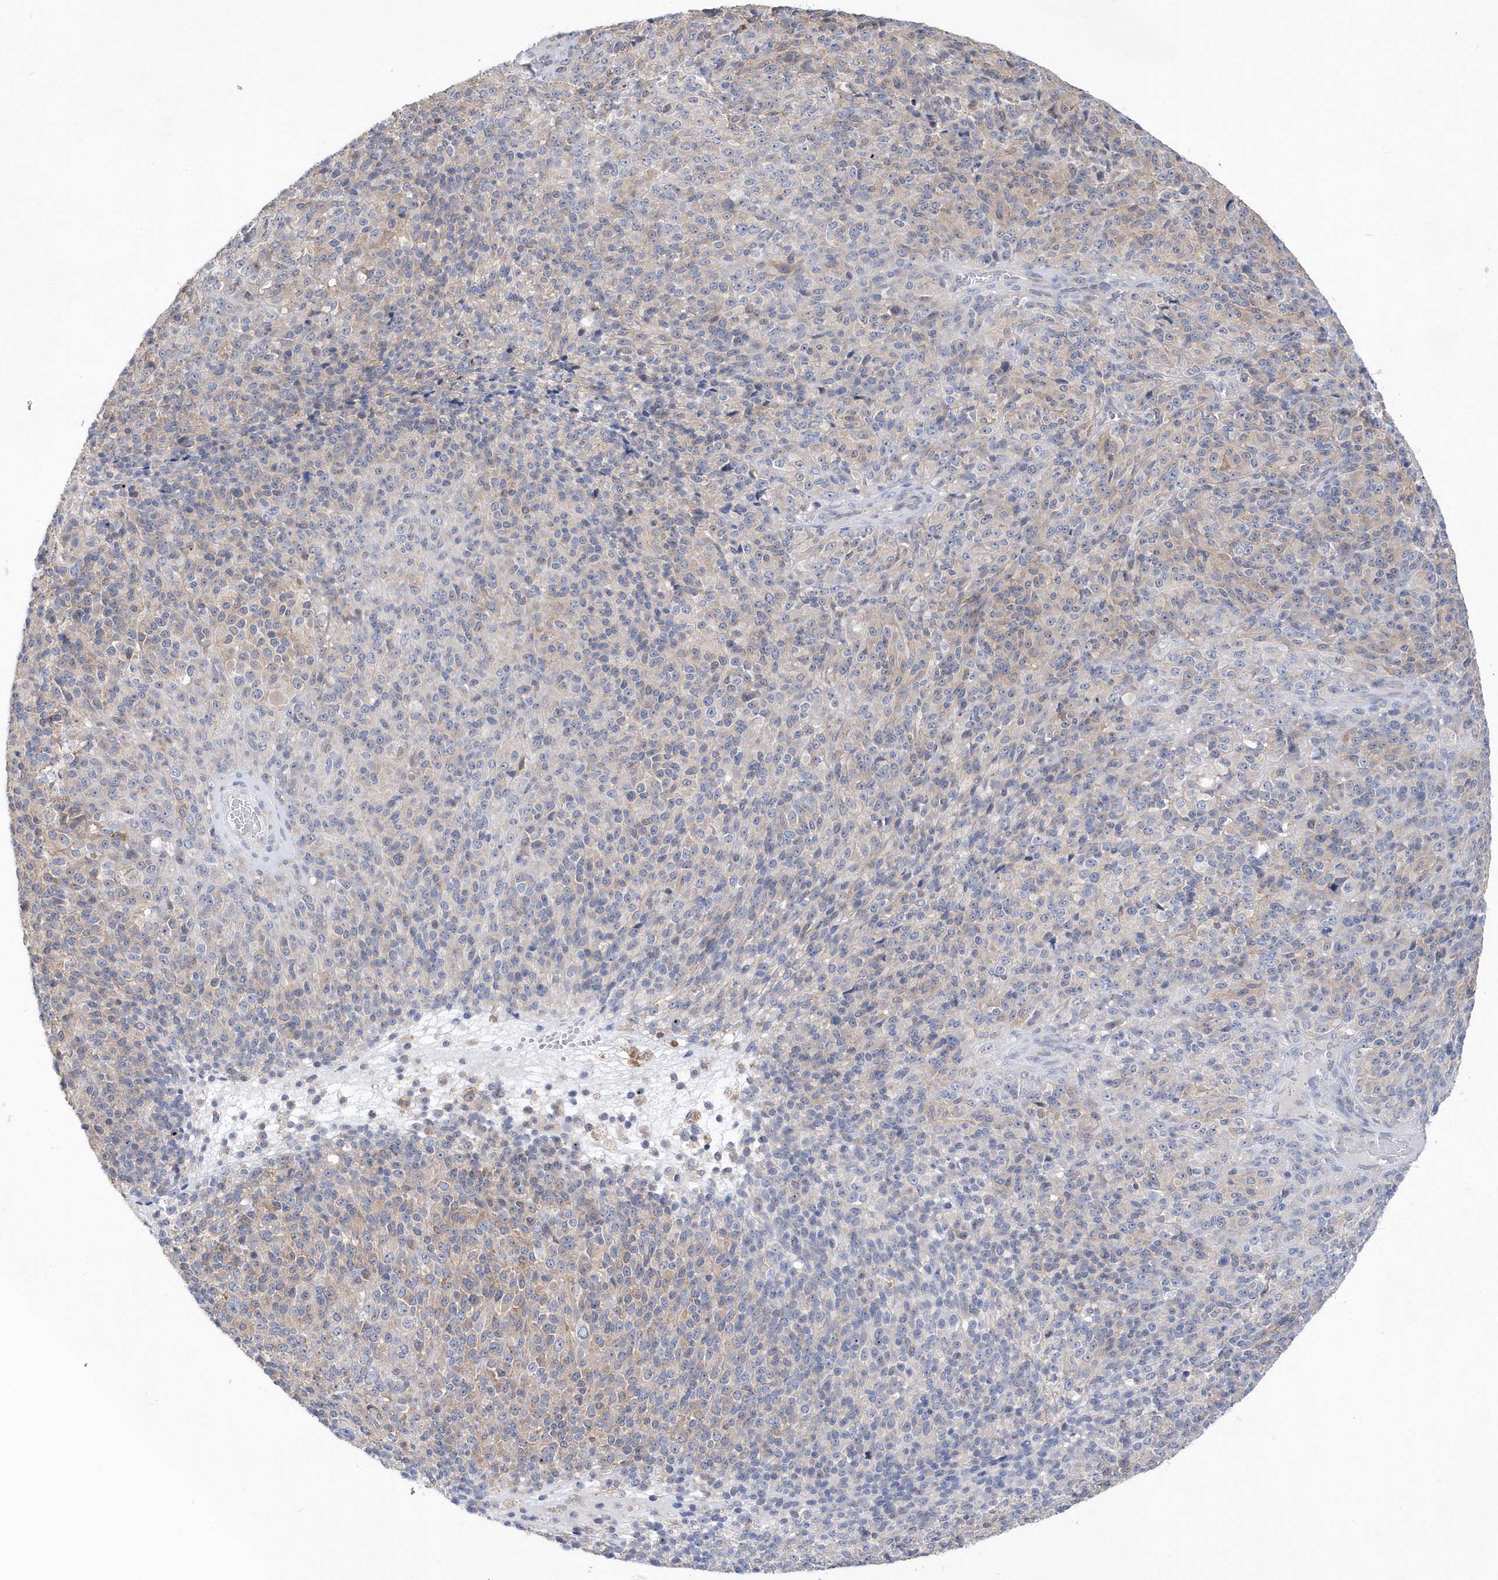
{"staining": {"intensity": "weak", "quantity": "<25%", "location": "cytoplasmic/membranous"}, "tissue": "melanoma", "cell_type": "Tumor cells", "image_type": "cancer", "snomed": [{"axis": "morphology", "description": "Malignant melanoma, Metastatic site"}, {"axis": "topography", "description": "Brain"}], "caption": "Immunohistochemical staining of malignant melanoma (metastatic site) demonstrates no significant positivity in tumor cells. (Brightfield microscopy of DAB IHC at high magnification).", "gene": "BDH2", "patient": {"sex": "female", "age": 56}}